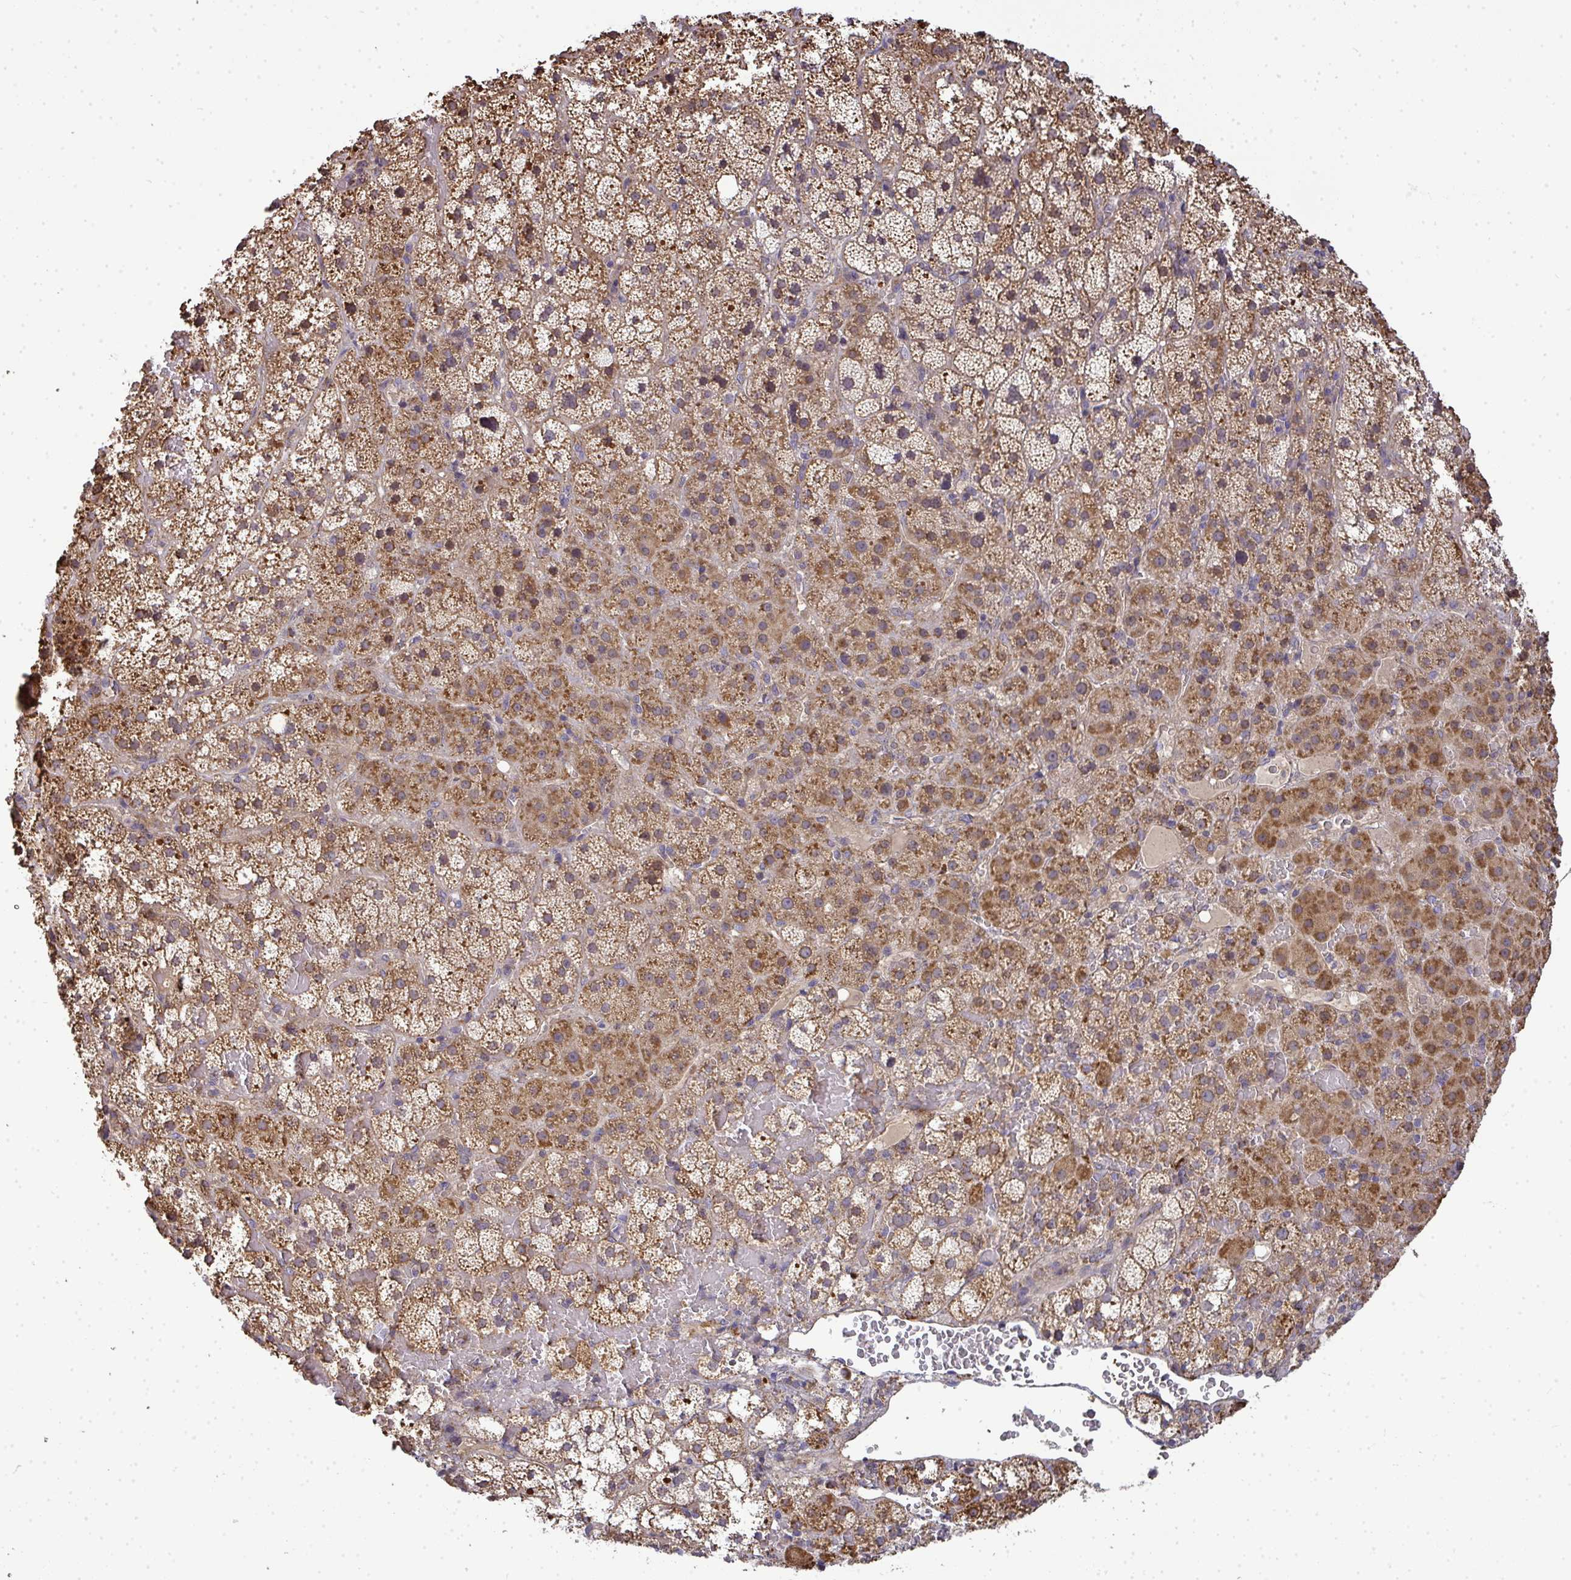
{"staining": {"intensity": "strong", "quantity": "25%-75%", "location": "cytoplasmic/membranous"}, "tissue": "adrenal gland", "cell_type": "Glandular cells", "image_type": "normal", "snomed": [{"axis": "morphology", "description": "Normal tissue, NOS"}, {"axis": "topography", "description": "Adrenal gland"}], "caption": "Immunohistochemical staining of benign adrenal gland demonstrates 25%-75% levels of strong cytoplasmic/membranous protein staining in about 25%-75% of glandular cells.", "gene": "B4GALT6", "patient": {"sex": "male", "age": 53}}